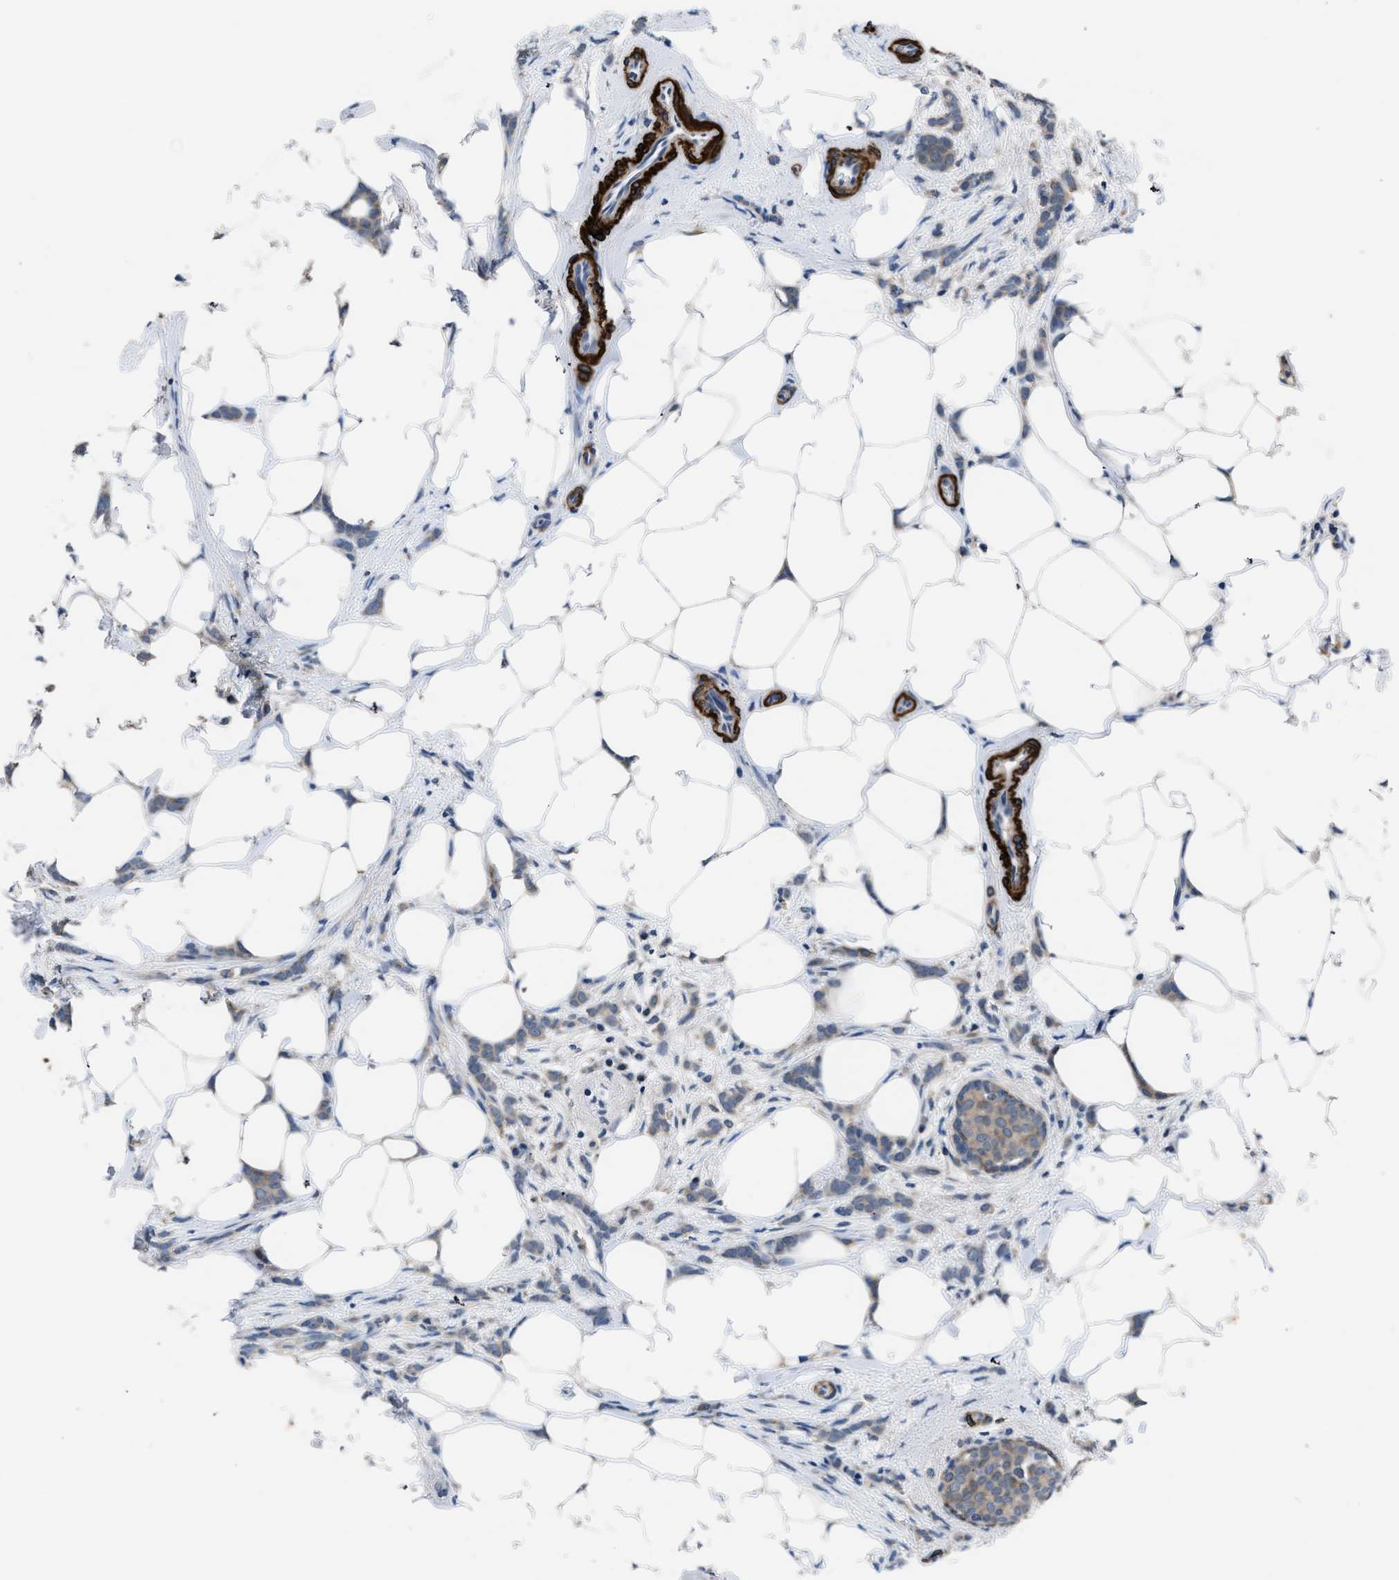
{"staining": {"intensity": "weak", "quantity": ">75%", "location": "cytoplasmic/membranous"}, "tissue": "breast cancer", "cell_type": "Tumor cells", "image_type": "cancer", "snomed": [{"axis": "morphology", "description": "Lobular carcinoma, in situ"}, {"axis": "morphology", "description": "Lobular carcinoma"}, {"axis": "topography", "description": "Breast"}], "caption": "The image displays staining of breast cancer (lobular carcinoma), revealing weak cytoplasmic/membranous protein positivity (brown color) within tumor cells.", "gene": "LANCL2", "patient": {"sex": "female", "age": 41}}